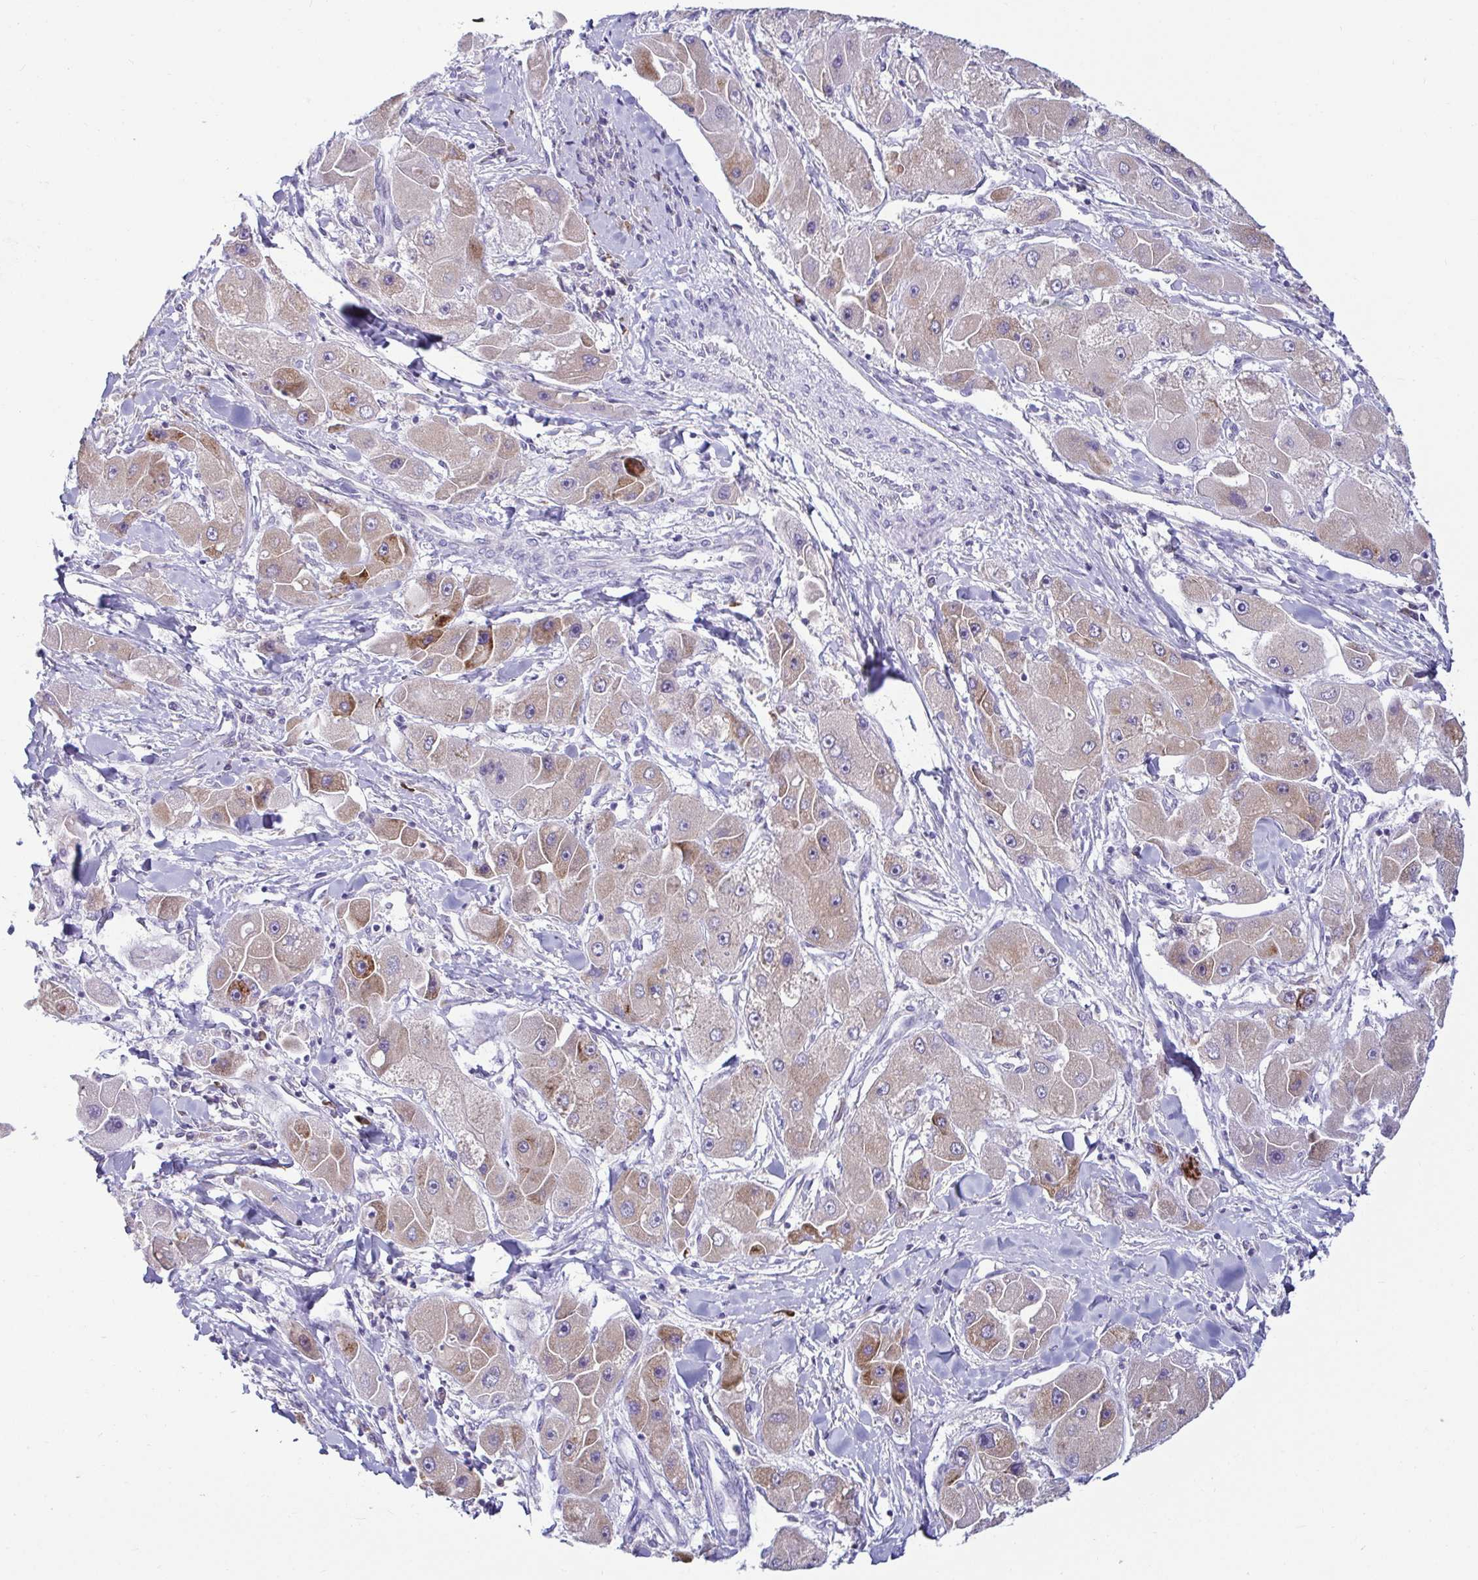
{"staining": {"intensity": "weak", "quantity": ">75%", "location": "cytoplasmic/membranous"}, "tissue": "liver cancer", "cell_type": "Tumor cells", "image_type": "cancer", "snomed": [{"axis": "morphology", "description": "Carcinoma, Hepatocellular, NOS"}, {"axis": "topography", "description": "Liver"}], "caption": "This is a histology image of immunohistochemistry staining of liver cancer (hepatocellular carcinoma), which shows weak staining in the cytoplasmic/membranous of tumor cells.", "gene": "TFPI2", "patient": {"sex": "male", "age": 24}}